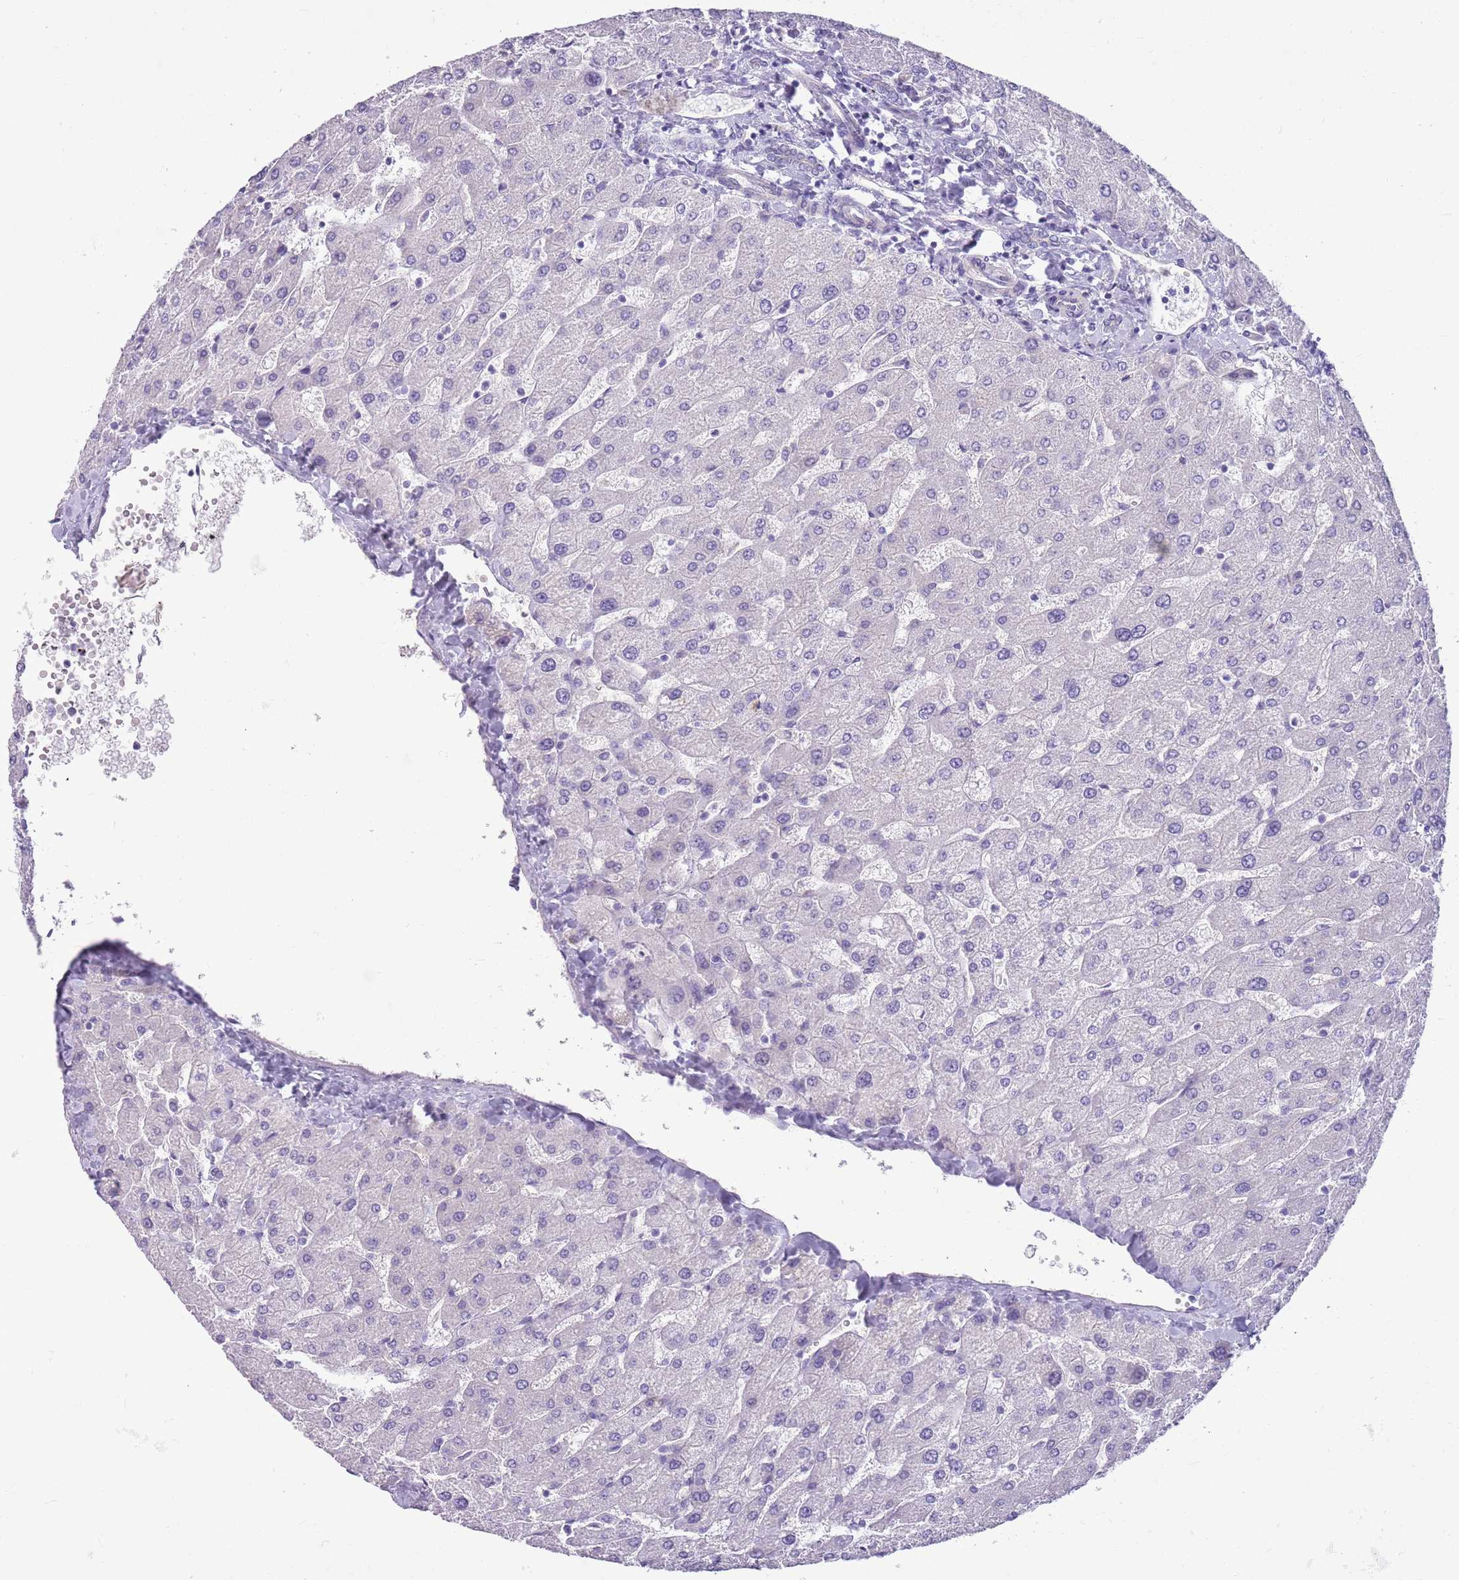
{"staining": {"intensity": "negative", "quantity": "none", "location": "none"}, "tissue": "liver", "cell_type": "Cholangiocytes", "image_type": "normal", "snomed": [{"axis": "morphology", "description": "Normal tissue, NOS"}, {"axis": "topography", "description": "Liver"}], "caption": "High magnification brightfield microscopy of benign liver stained with DAB (3,3'-diaminobenzidine) (brown) and counterstained with hematoxylin (blue): cholangiocytes show no significant expression.", "gene": "PARP8", "patient": {"sex": "male", "age": 55}}